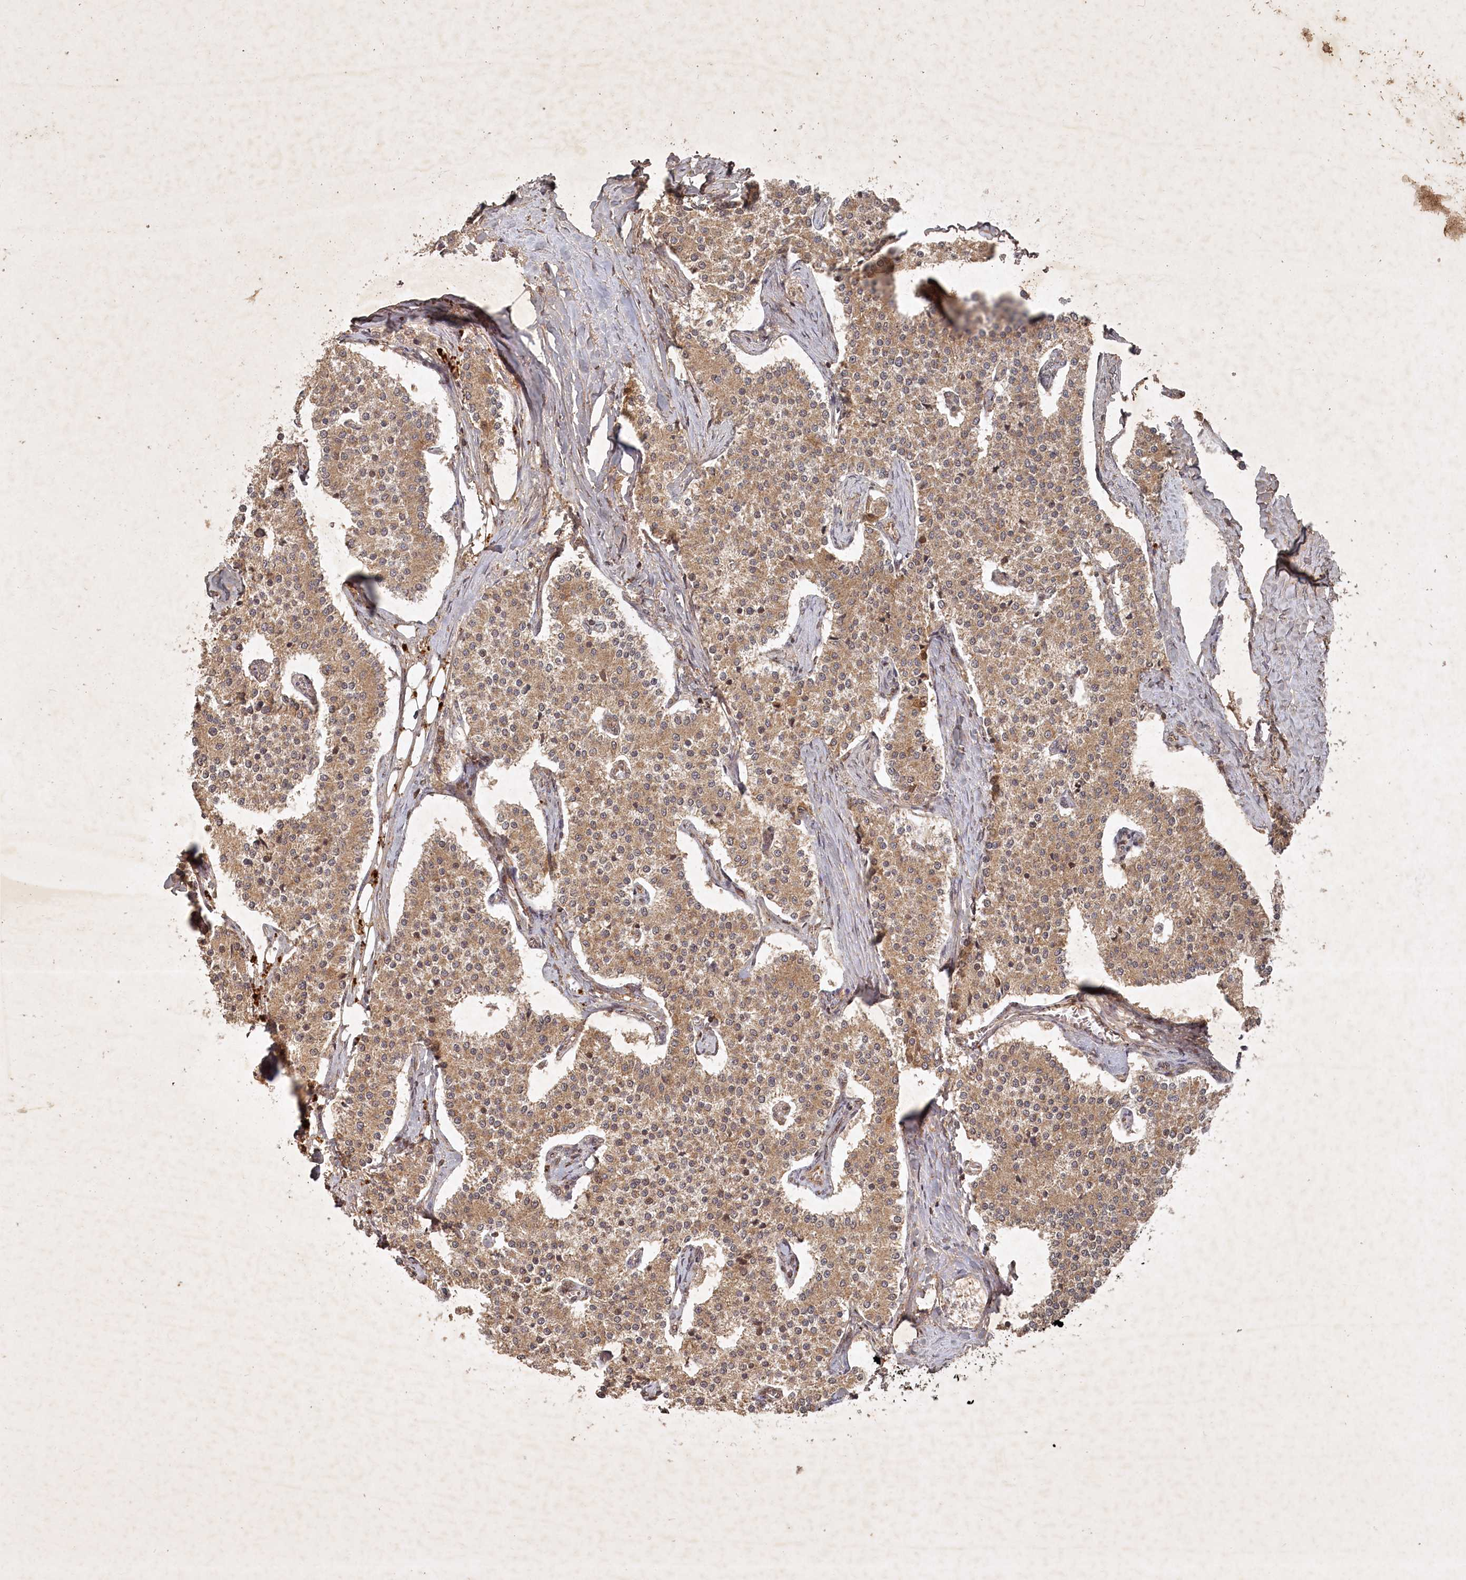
{"staining": {"intensity": "moderate", "quantity": ">75%", "location": "cytoplasmic/membranous"}, "tissue": "carcinoid", "cell_type": "Tumor cells", "image_type": "cancer", "snomed": [{"axis": "morphology", "description": "Carcinoid, malignant, NOS"}, {"axis": "topography", "description": "Colon"}], "caption": "Protein staining of carcinoid (malignant) tissue reveals moderate cytoplasmic/membranous staining in approximately >75% of tumor cells.", "gene": "UNC93A", "patient": {"sex": "female", "age": 52}}